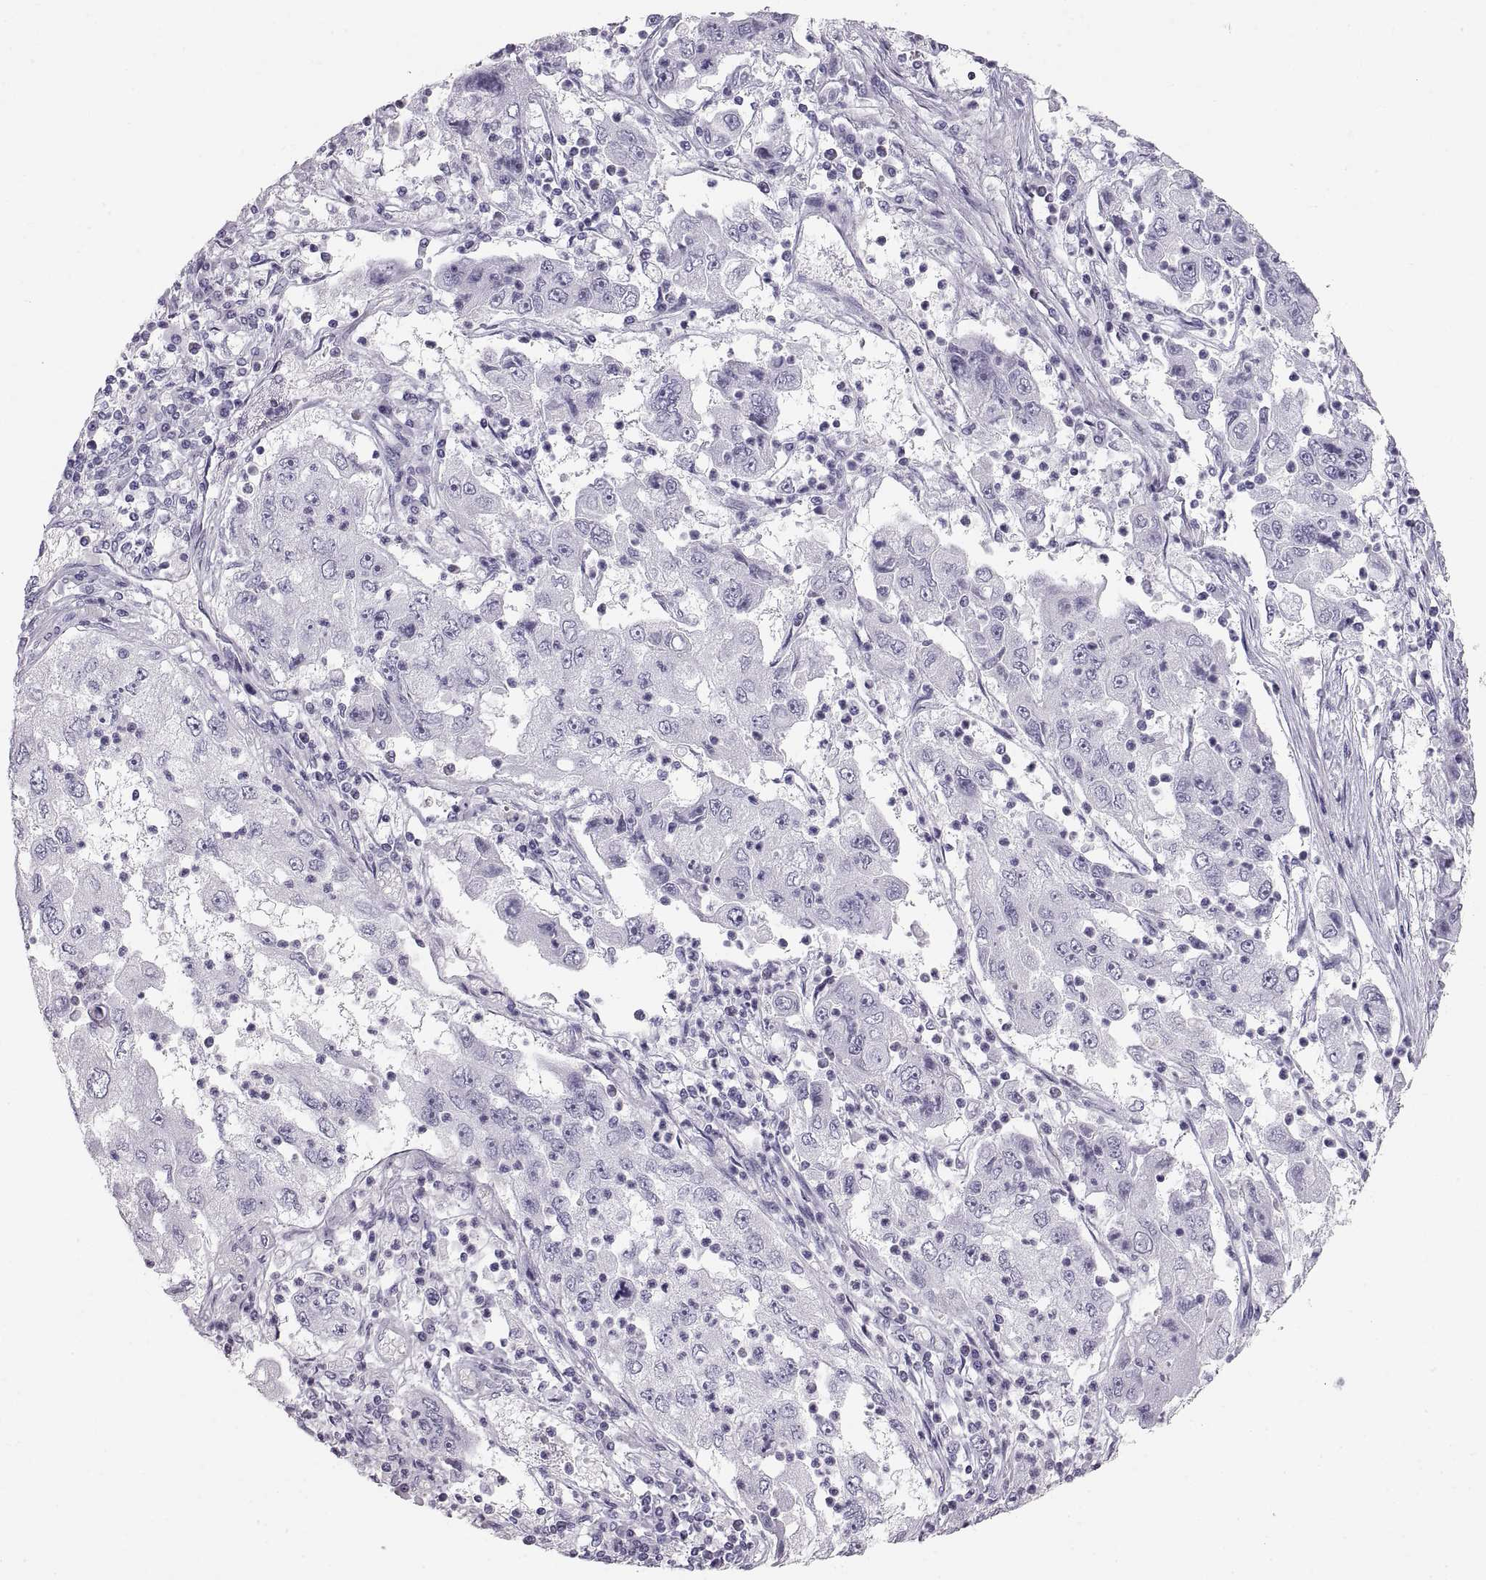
{"staining": {"intensity": "negative", "quantity": "none", "location": "none"}, "tissue": "cervical cancer", "cell_type": "Tumor cells", "image_type": "cancer", "snomed": [{"axis": "morphology", "description": "Squamous cell carcinoma, NOS"}, {"axis": "topography", "description": "Cervix"}], "caption": "A photomicrograph of human cervical cancer (squamous cell carcinoma) is negative for staining in tumor cells. (Immunohistochemistry, brightfield microscopy, high magnification).", "gene": "CRYAA", "patient": {"sex": "female", "age": 36}}